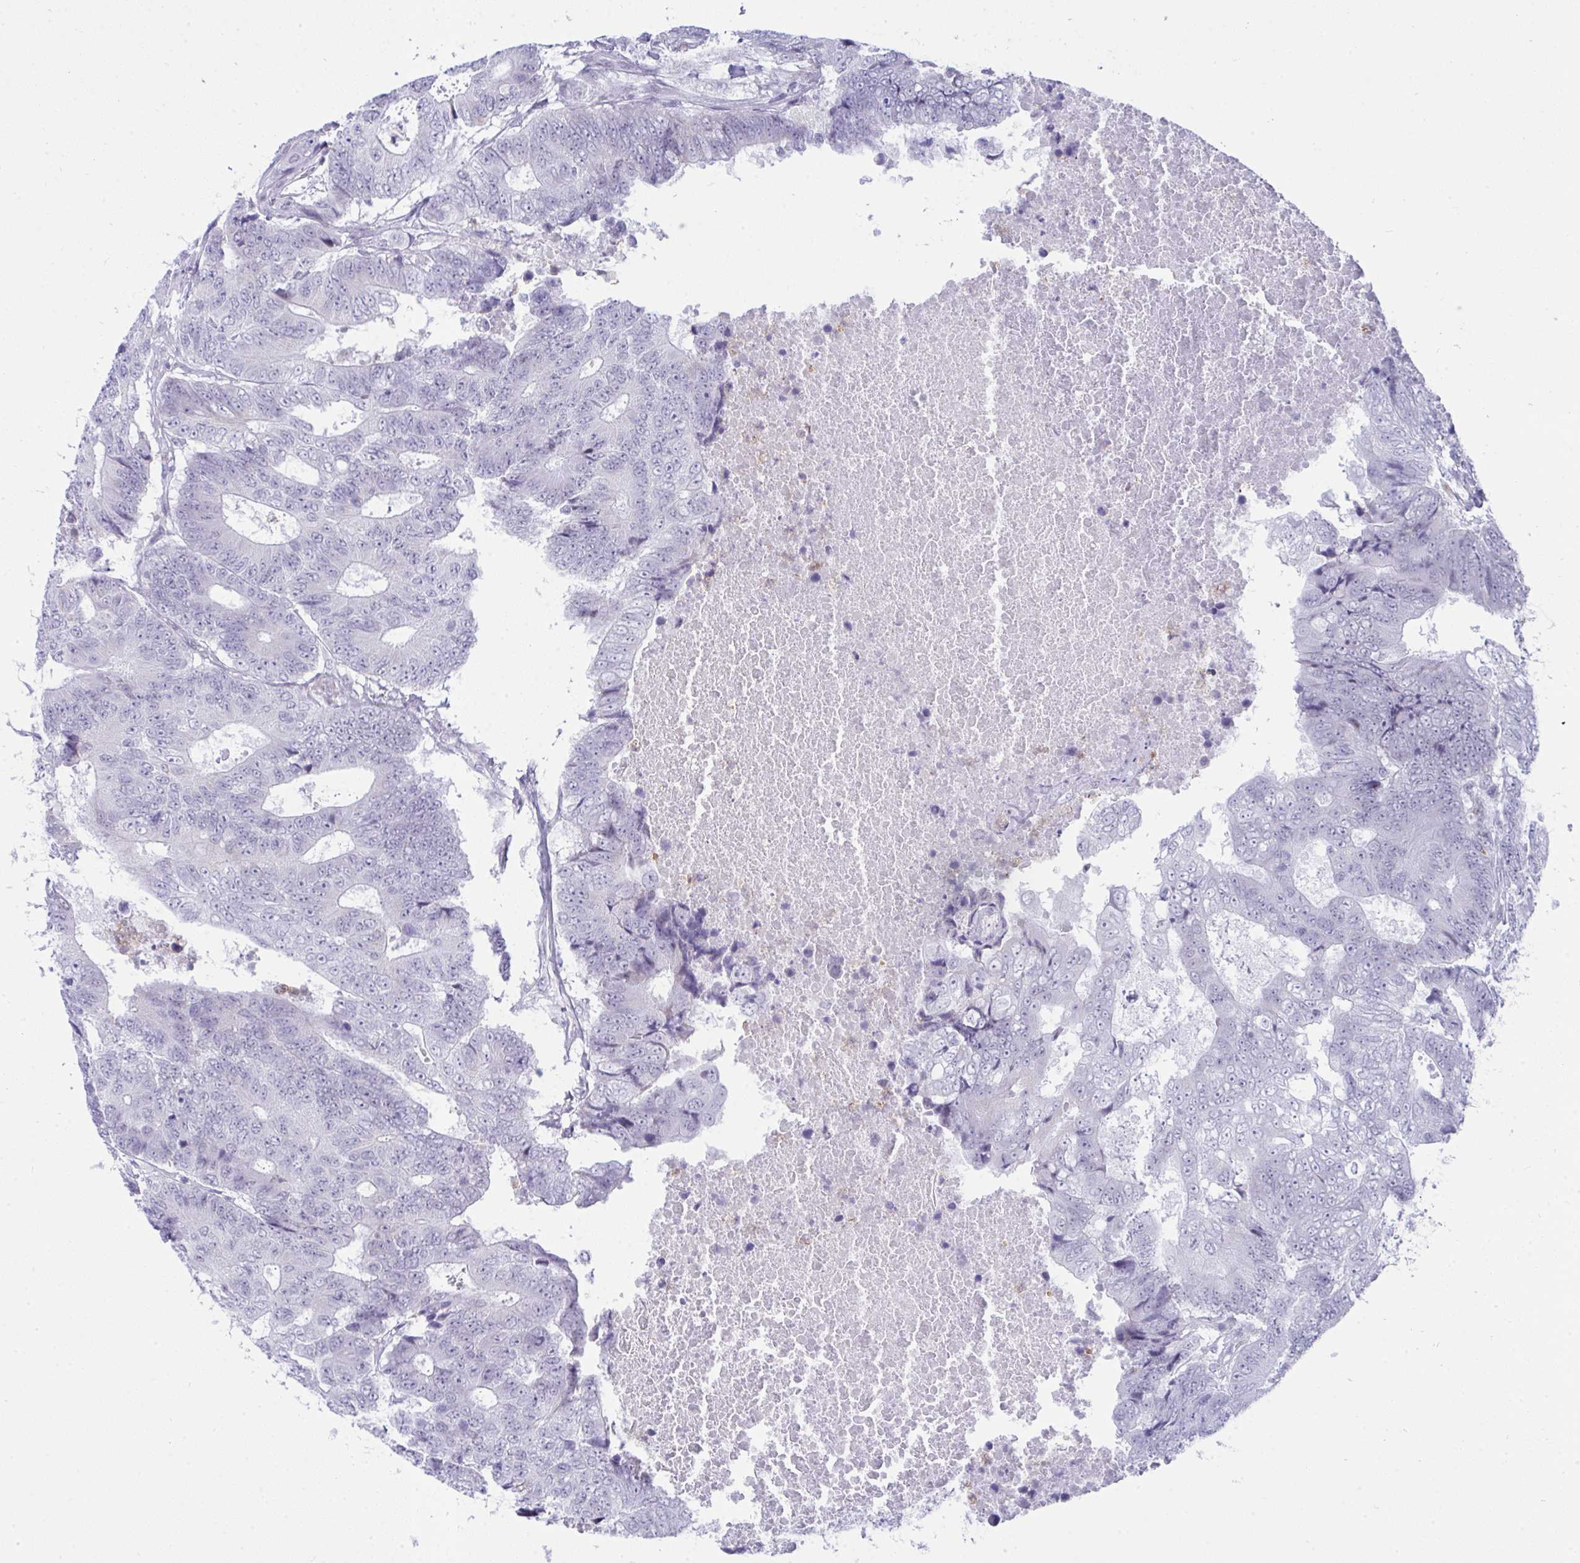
{"staining": {"intensity": "negative", "quantity": "none", "location": "none"}, "tissue": "colorectal cancer", "cell_type": "Tumor cells", "image_type": "cancer", "snomed": [{"axis": "morphology", "description": "Adenocarcinoma, NOS"}, {"axis": "topography", "description": "Colon"}], "caption": "Immunohistochemistry image of neoplastic tissue: colorectal cancer stained with DAB exhibits no significant protein positivity in tumor cells. Nuclei are stained in blue.", "gene": "PLA2G12B", "patient": {"sex": "female", "age": 48}}